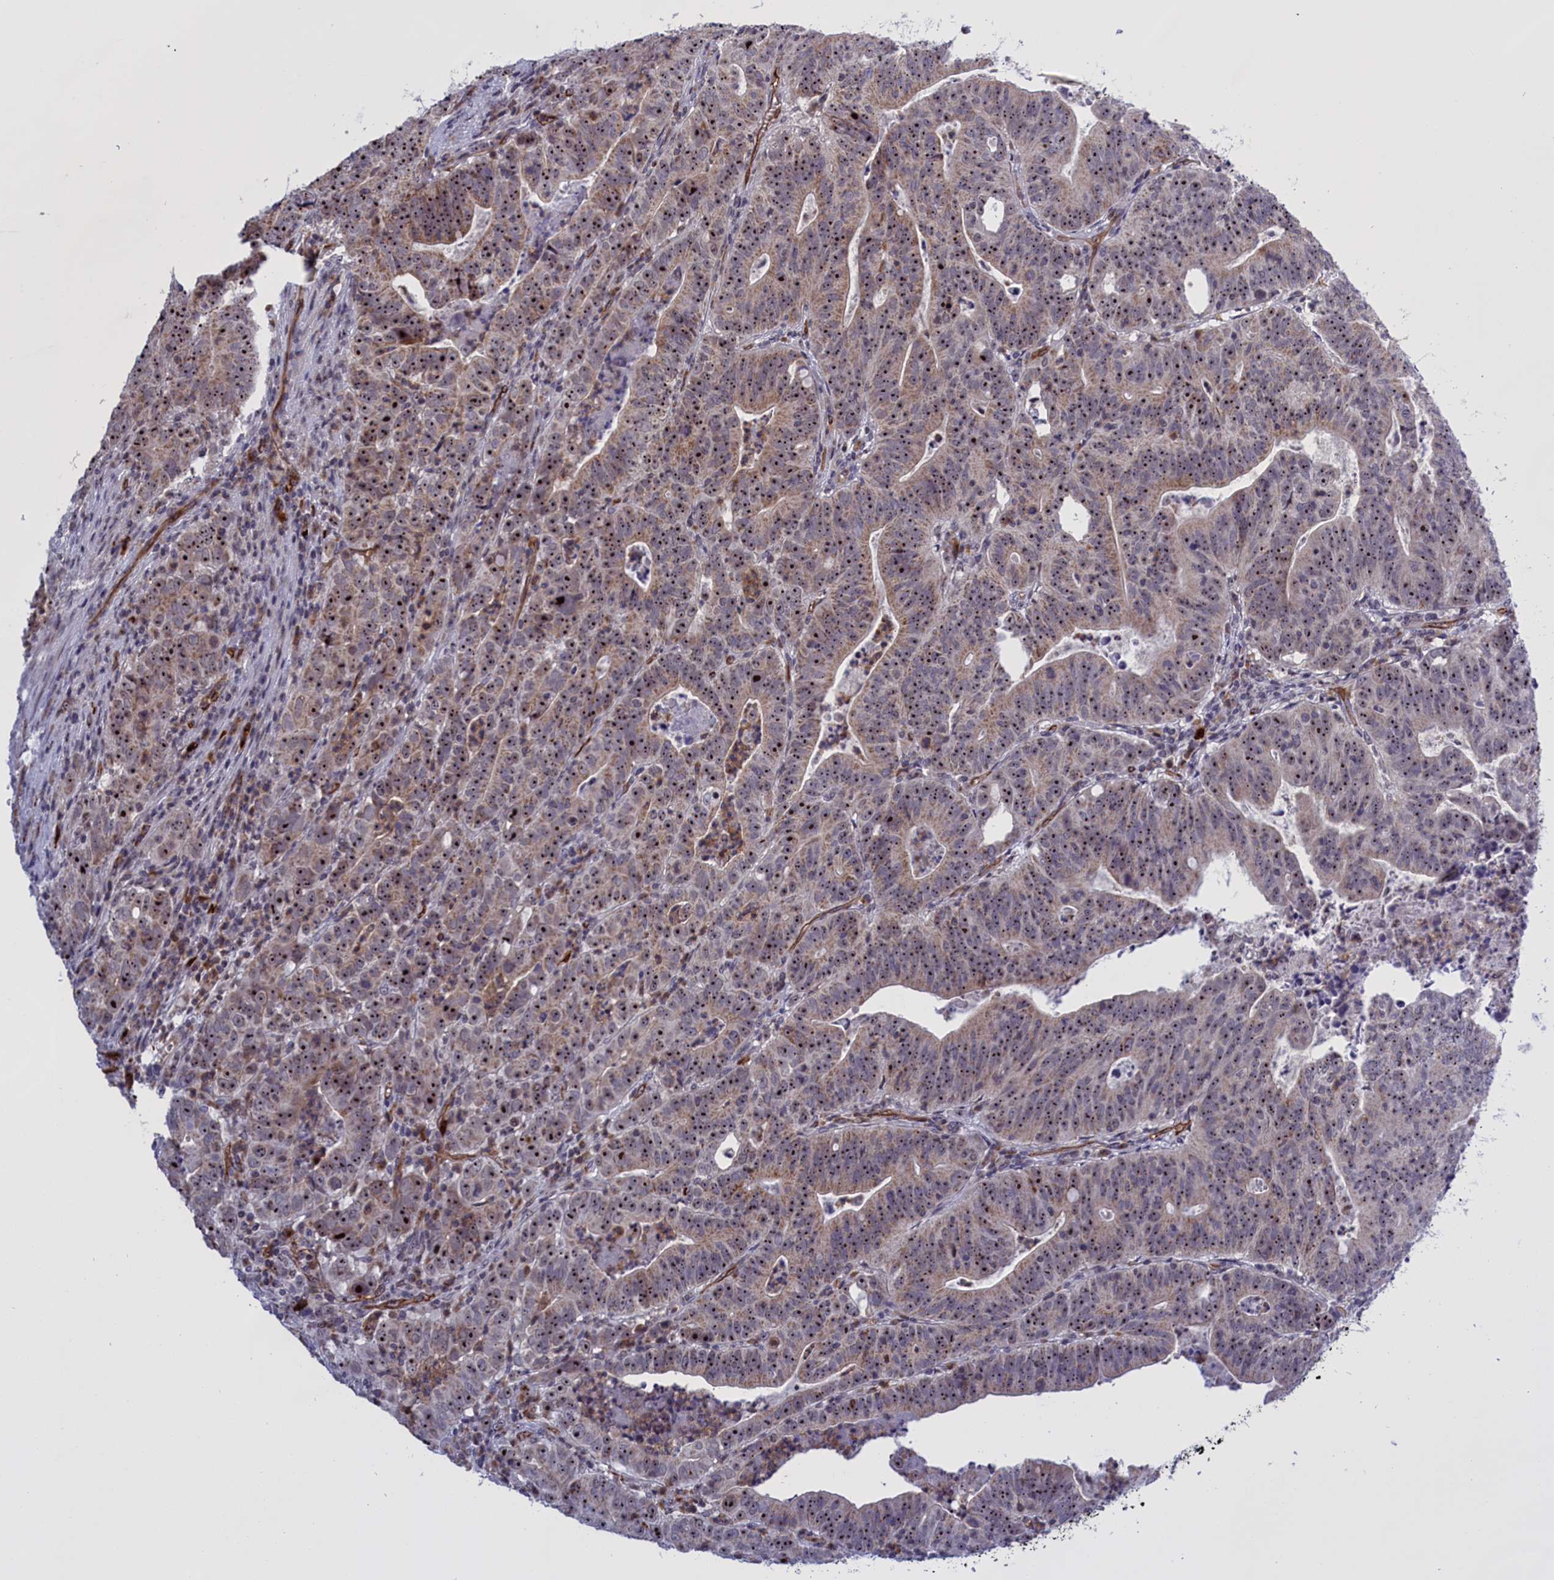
{"staining": {"intensity": "moderate", "quantity": ">75%", "location": "cytoplasmic/membranous,nuclear"}, "tissue": "colorectal cancer", "cell_type": "Tumor cells", "image_type": "cancer", "snomed": [{"axis": "morphology", "description": "Adenocarcinoma, NOS"}, {"axis": "topography", "description": "Rectum"}], "caption": "Protein analysis of adenocarcinoma (colorectal) tissue demonstrates moderate cytoplasmic/membranous and nuclear positivity in about >75% of tumor cells.", "gene": "MPND", "patient": {"sex": "male", "age": 69}}